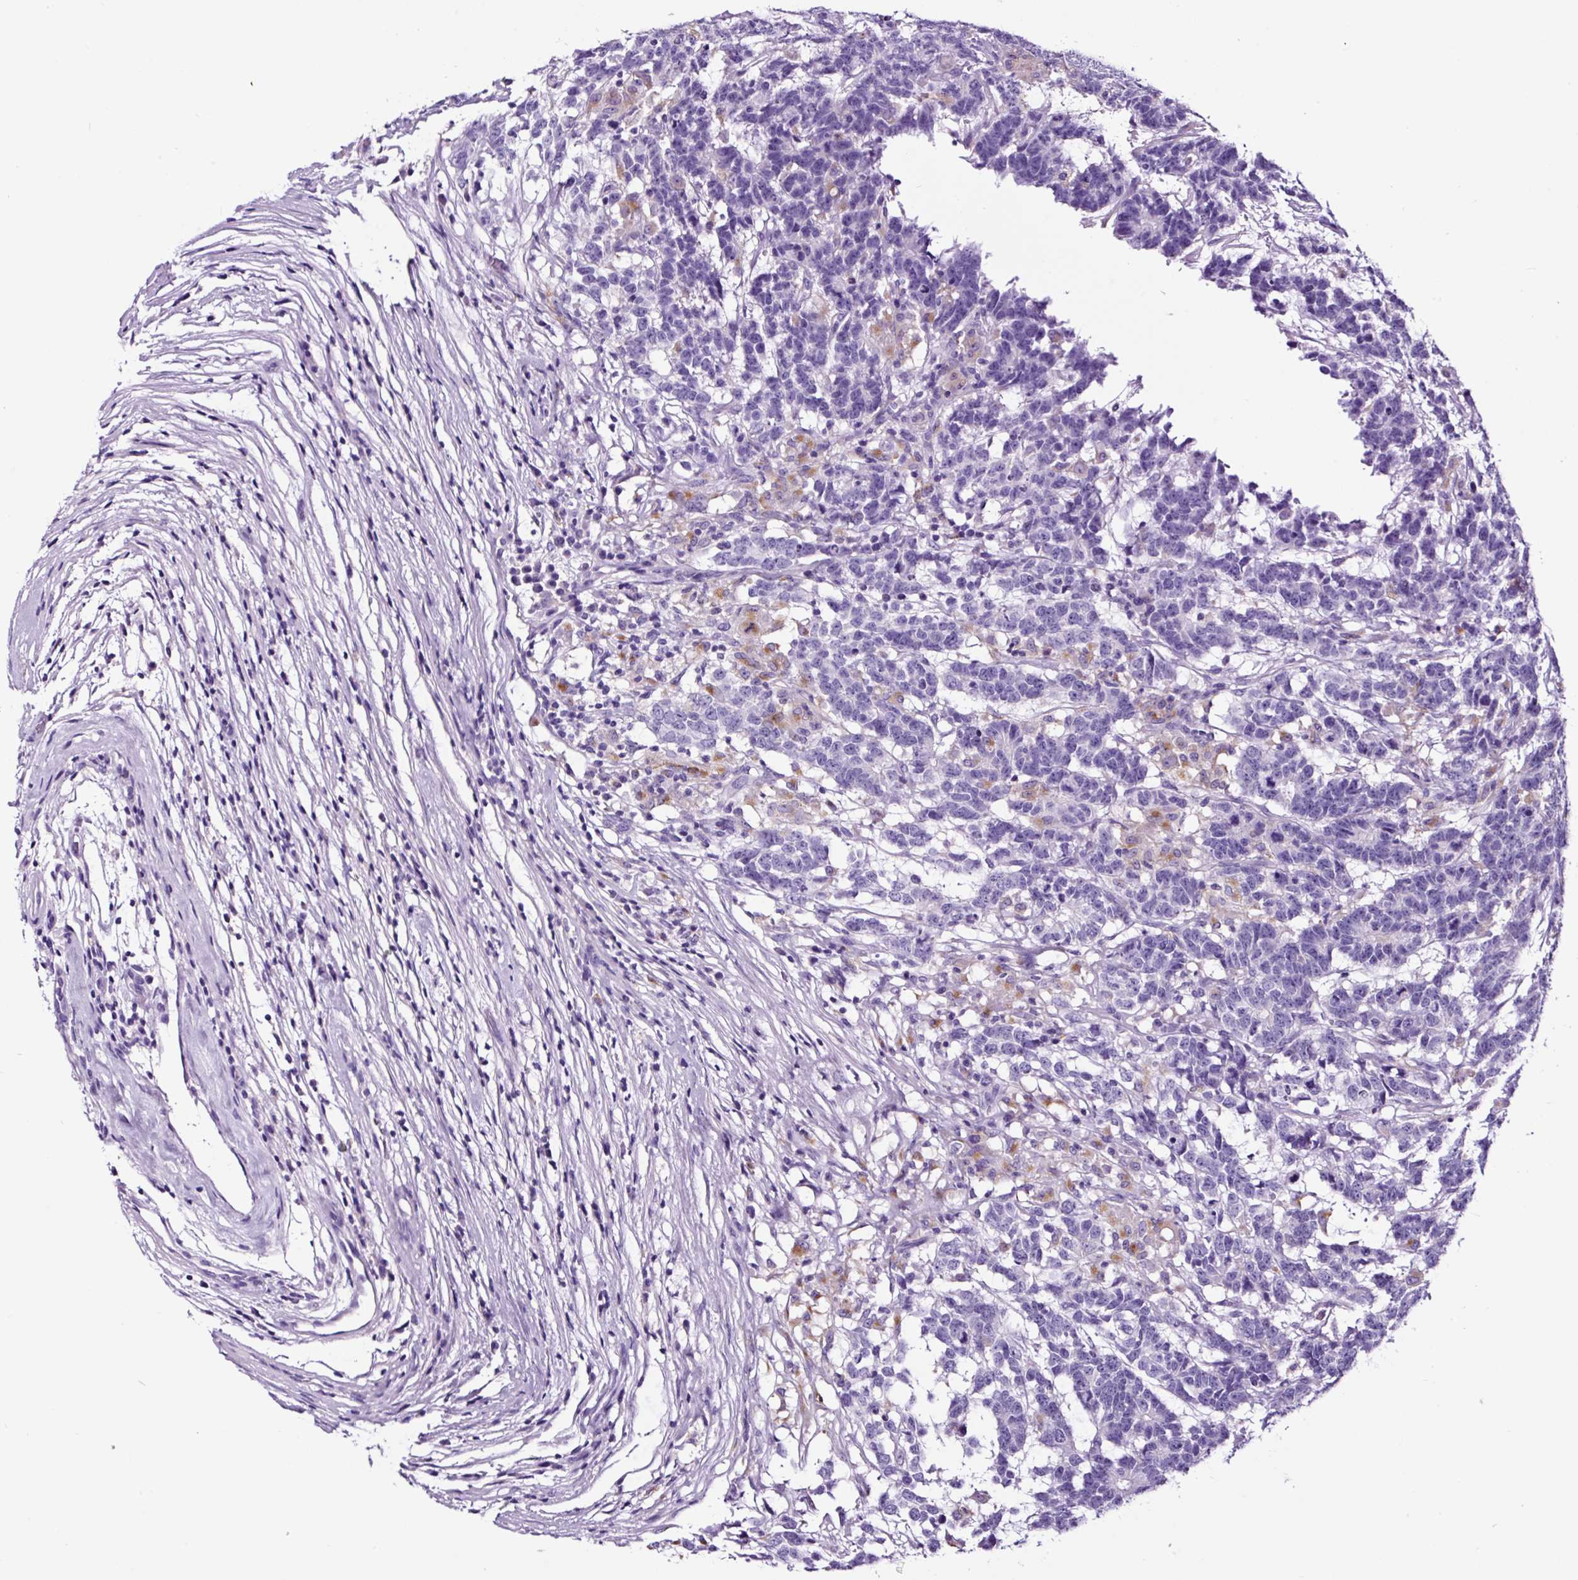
{"staining": {"intensity": "negative", "quantity": "none", "location": "none"}, "tissue": "testis cancer", "cell_type": "Tumor cells", "image_type": "cancer", "snomed": [{"axis": "morphology", "description": "Carcinoma, Embryonal, NOS"}, {"axis": "topography", "description": "Testis"}], "caption": "A high-resolution photomicrograph shows immunohistochemistry (IHC) staining of testis cancer (embryonal carcinoma), which demonstrates no significant positivity in tumor cells. The staining is performed using DAB brown chromogen with nuclei counter-stained in using hematoxylin.", "gene": "FBXL7", "patient": {"sex": "male", "age": 26}}